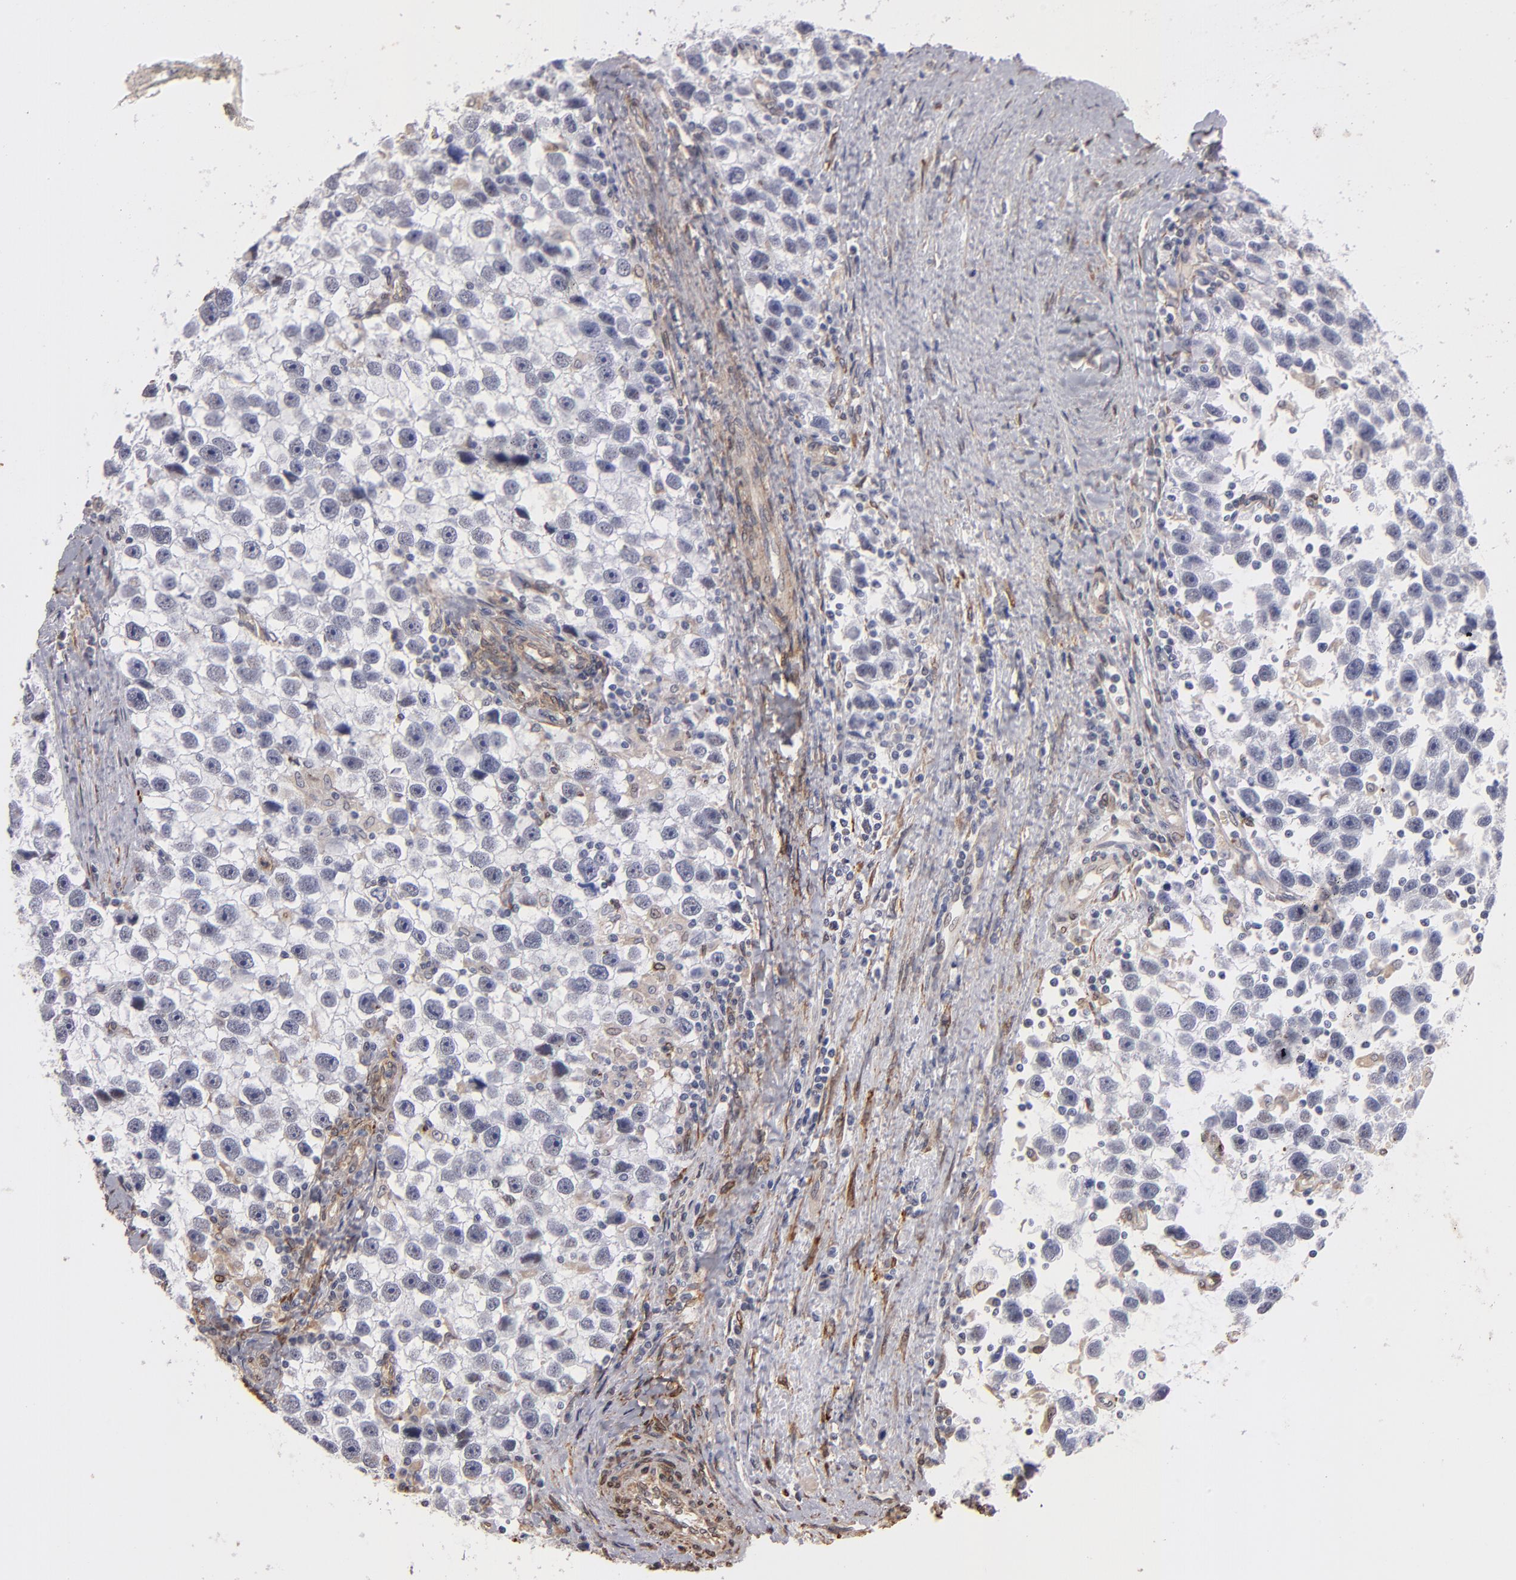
{"staining": {"intensity": "negative", "quantity": "none", "location": "none"}, "tissue": "testis cancer", "cell_type": "Tumor cells", "image_type": "cancer", "snomed": [{"axis": "morphology", "description": "Seminoma, NOS"}, {"axis": "topography", "description": "Testis"}], "caption": "A high-resolution photomicrograph shows immunohistochemistry (IHC) staining of seminoma (testis), which exhibits no significant staining in tumor cells. (Stains: DAB IHC with hematoxylin counter stain, Microscopy: brightfield microscopy at high magnification).", "gene": "PGRMC1", "patient": {"sex": "male", "age": 43}}